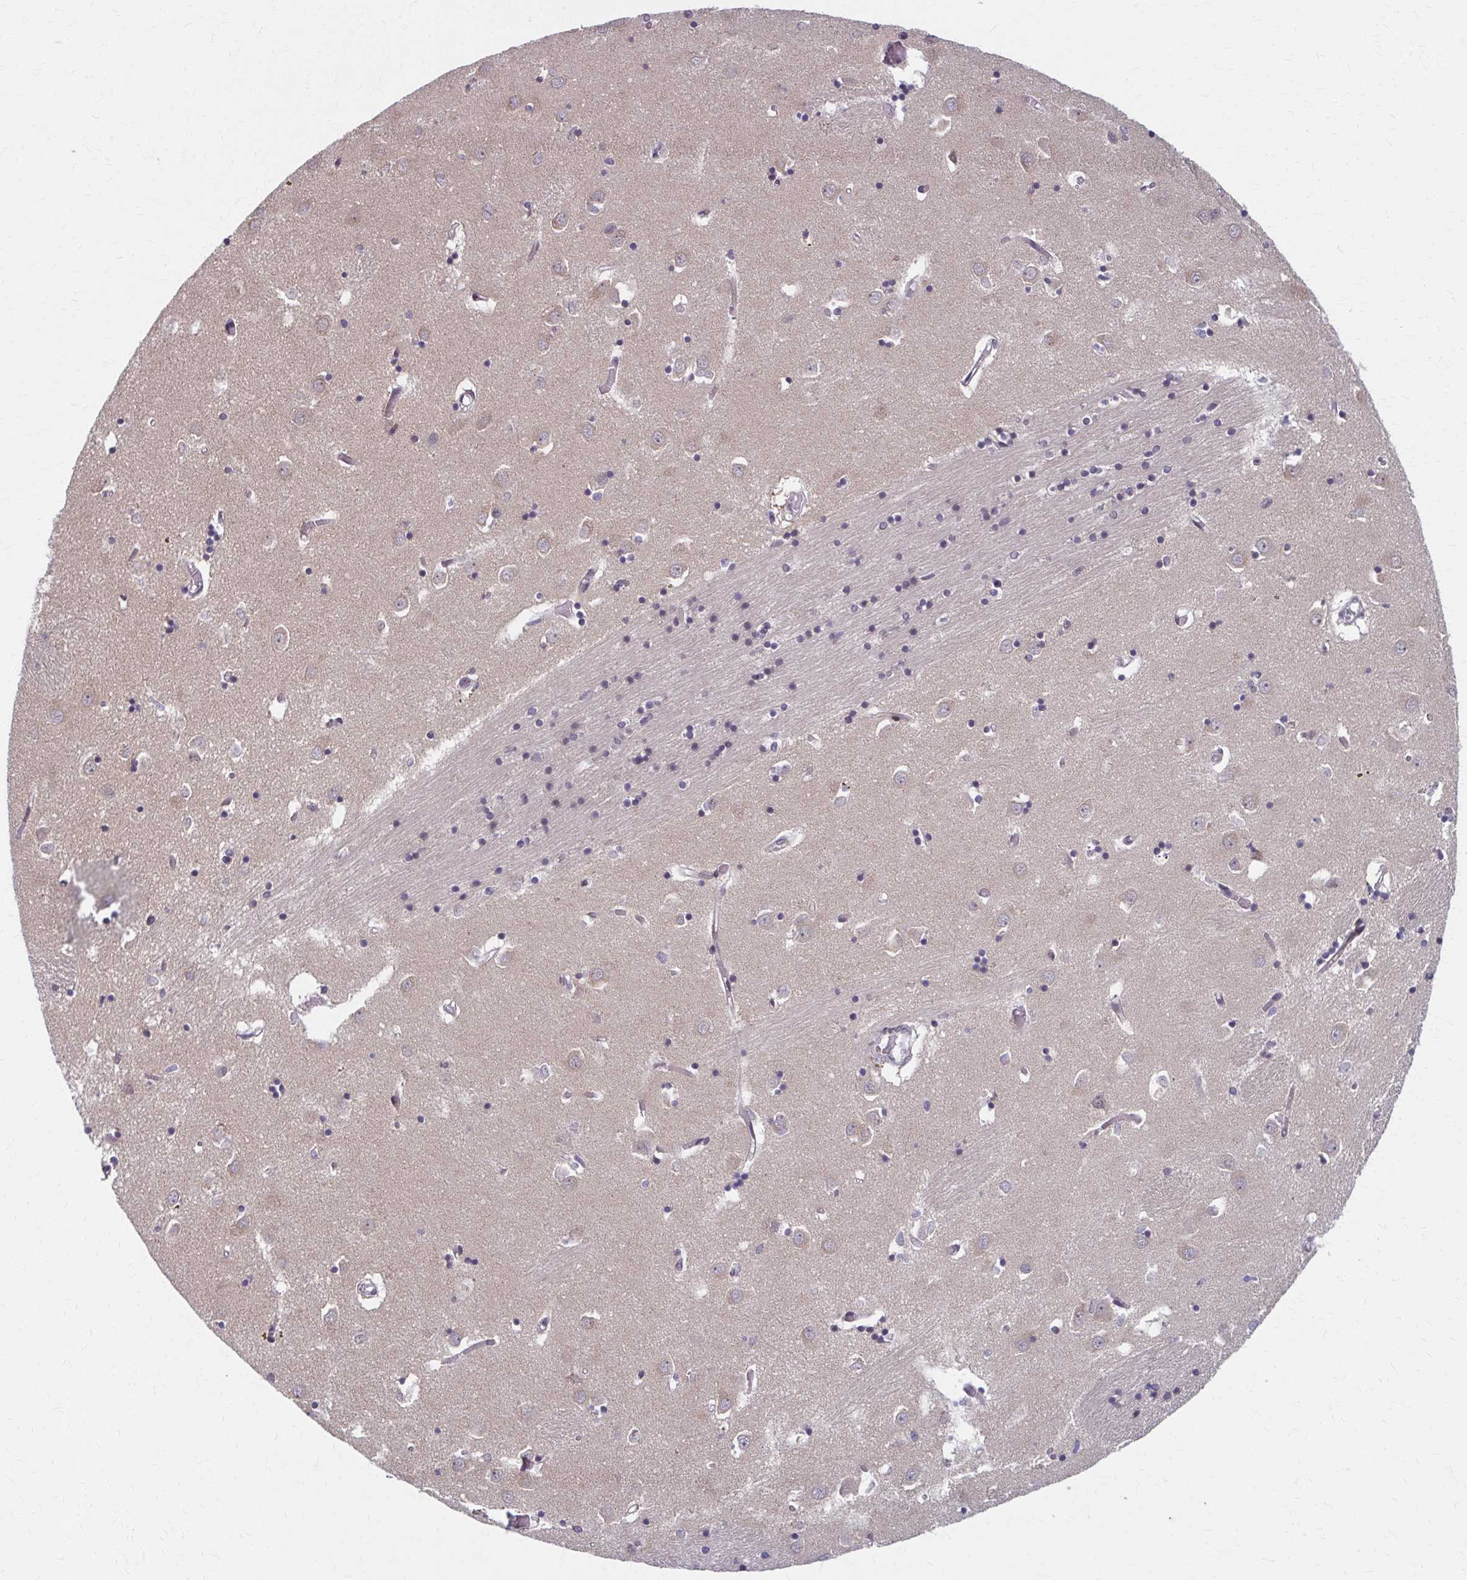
{"staining": {"intensity": "negative", "quantity": "none", "location": "none"}, "tissue": "caudate", "cell_type": "Glial cells", "image_type": "normal", "snomed": [{"axis": "morphology", "description": "Normal tissue, NOS"}, {"axis": "topography", "description": "Lateral ventricle wall"}], "caption": "High power microscopy image of an immunohistochemistry (IHC) image of normal caudate, revealing no significant staining in glial cells.", "gene": "SETBP1", "patient": {"sex": "male", "age": 70}}